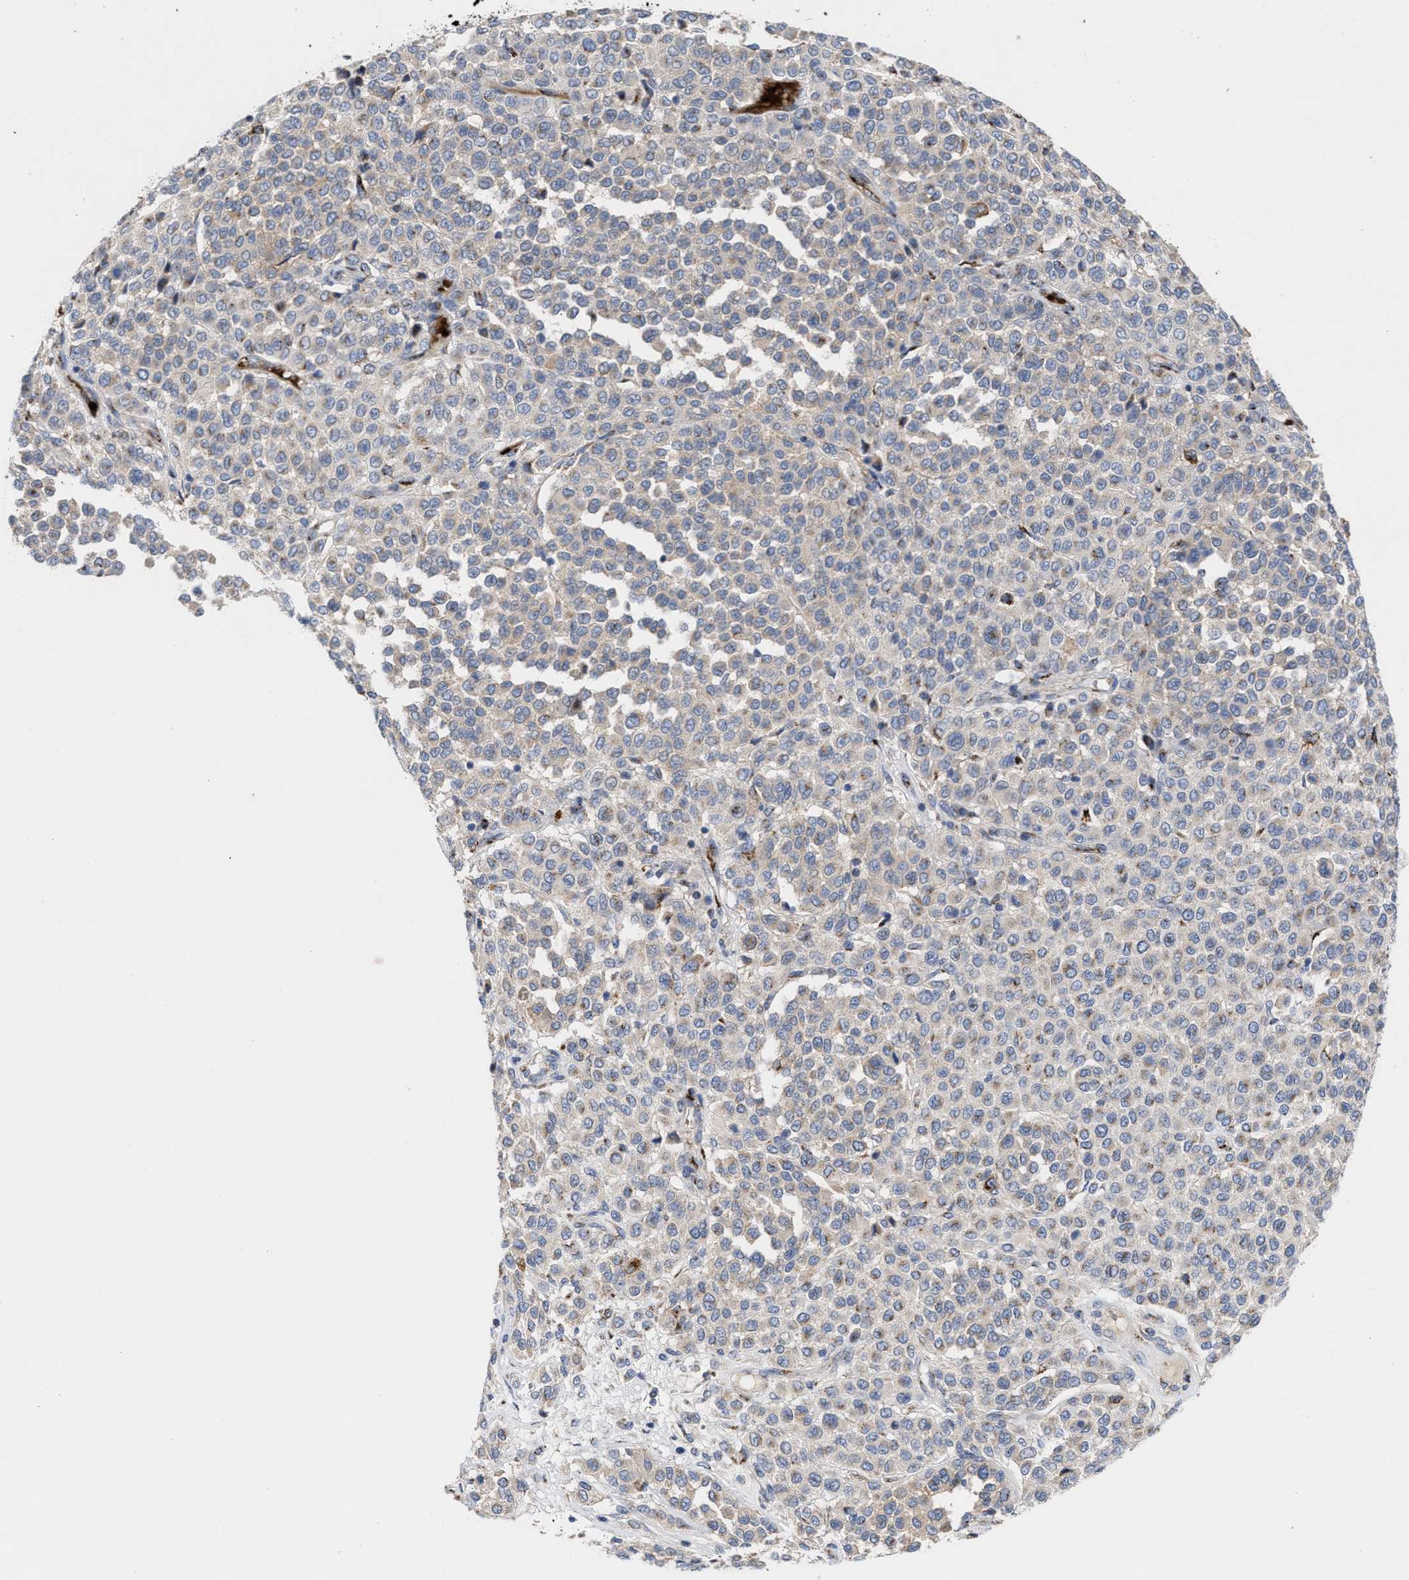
{"staining": {"intensity": "negative", "quantity": "none", "location": "none"}, "tissue": "melanoma", "cell_type": "Tumor cells", "image_type": "cancer", "snomed": [{"axis": "morphology", "description": "Malignant melanoma, Metastatic site"}, {"axis": "topography", "description": "Pancreas"}], "caption": "High magnification brightfield microscopy of malignant melanoma (metastatic site) stained with DAB (3,3'-diaminobenzidine) (brown) and counterstained with hematoxylin (blue): tumor cells show no significant positivity.", "gene": "CCL2", "patient": {"sex": "female", "age": 30}}